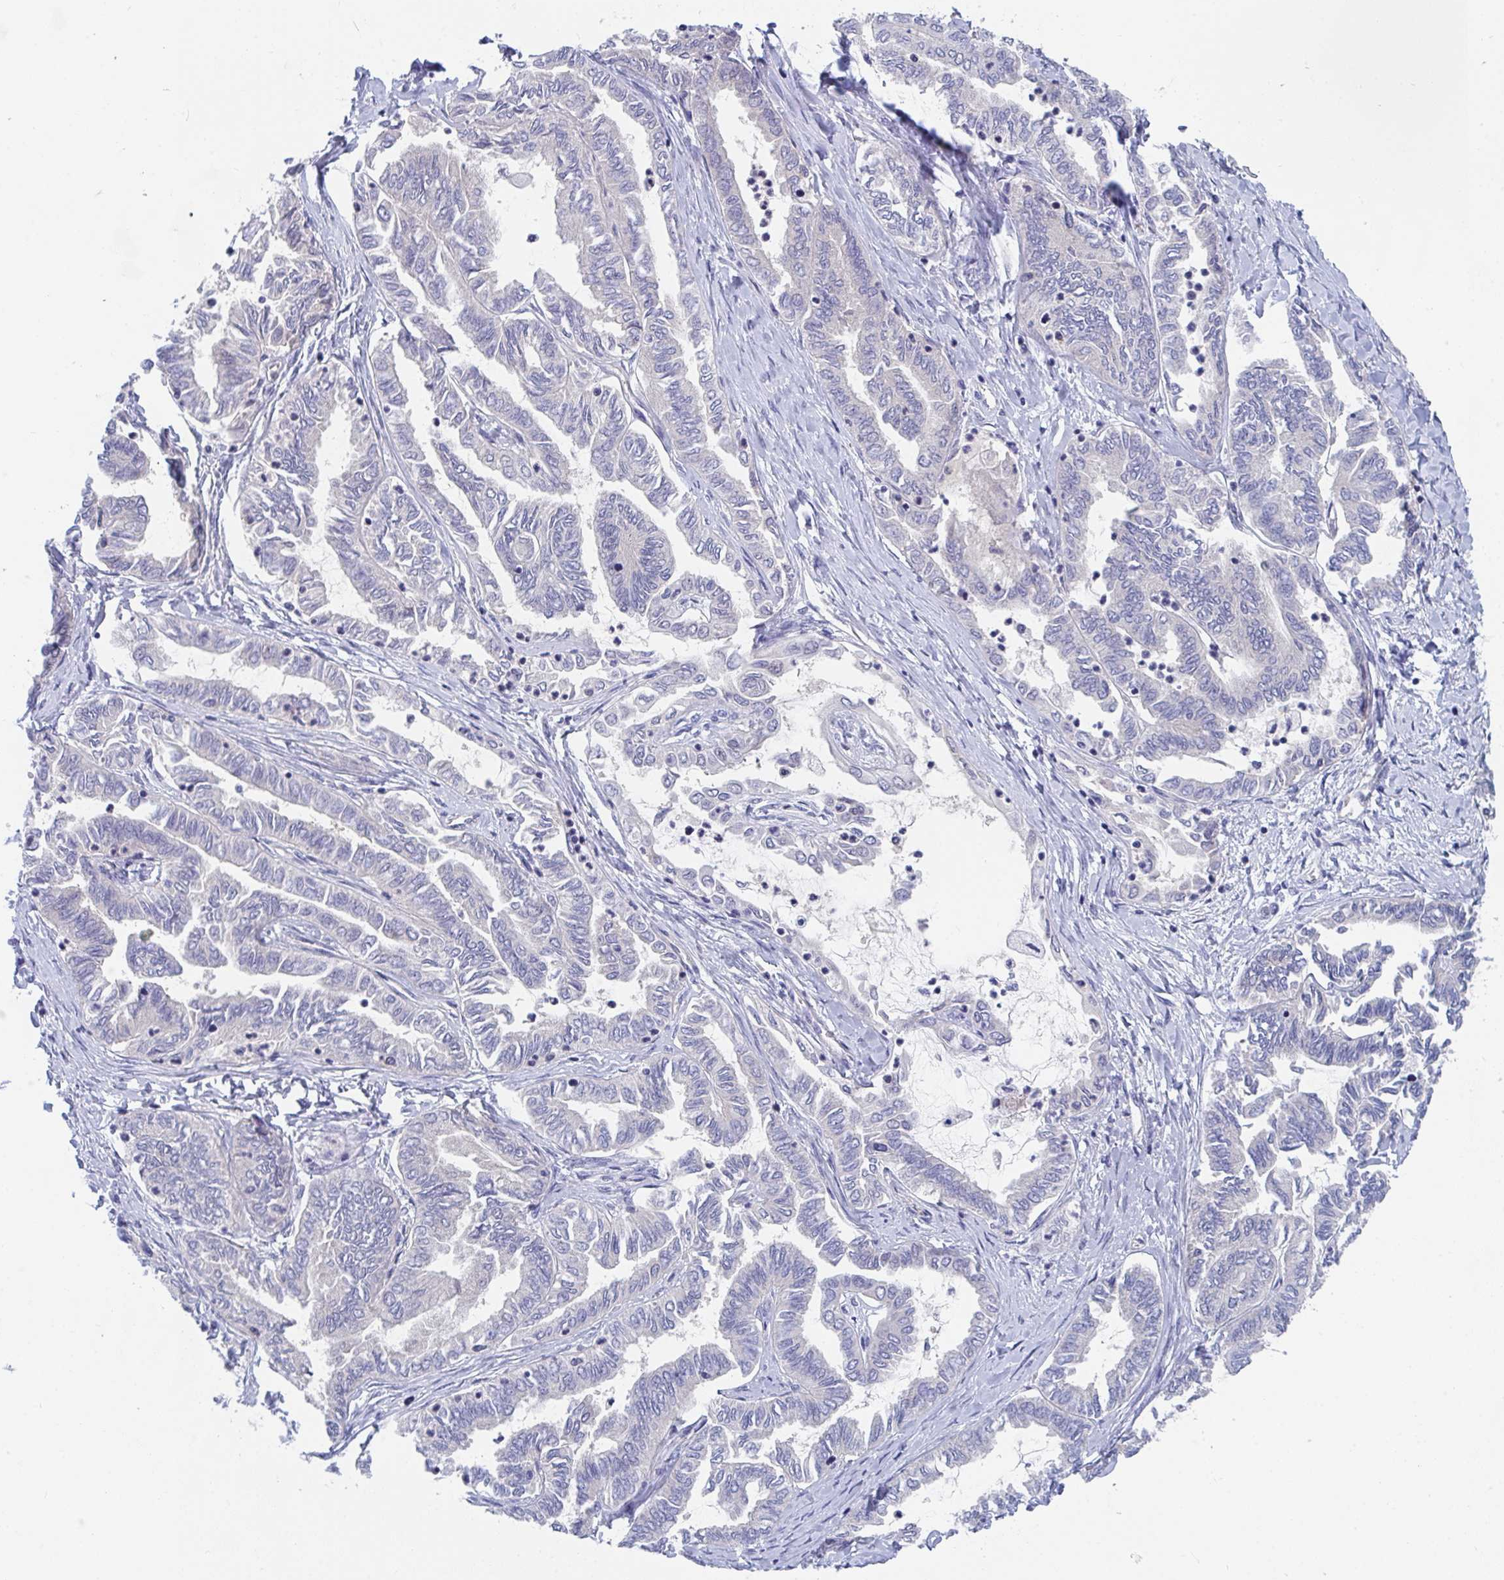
{"staining": {"intensity": "negative", "quantity": "none", "location": "none"}, "tissue": "ovarian cancer", "cell_type": "Tumor cells", "image_type": "cancer", "snomed": [{"axis": "morphology", "description": "Carcinoma, endometroid"}, {"axis": "topography", "description": "Ovary"}], "caption": "Ovarian cancer was stained to show a protein in brown. There is no significant positivity in tumor cells. Brightfield microscopy of immunohistochemistry (IHC) stained with DAB (brown) and hematoxylin (blue), captured at high magnification.", "gene": "P2RX3", "patient": {"sex": "female", "age": 70}}